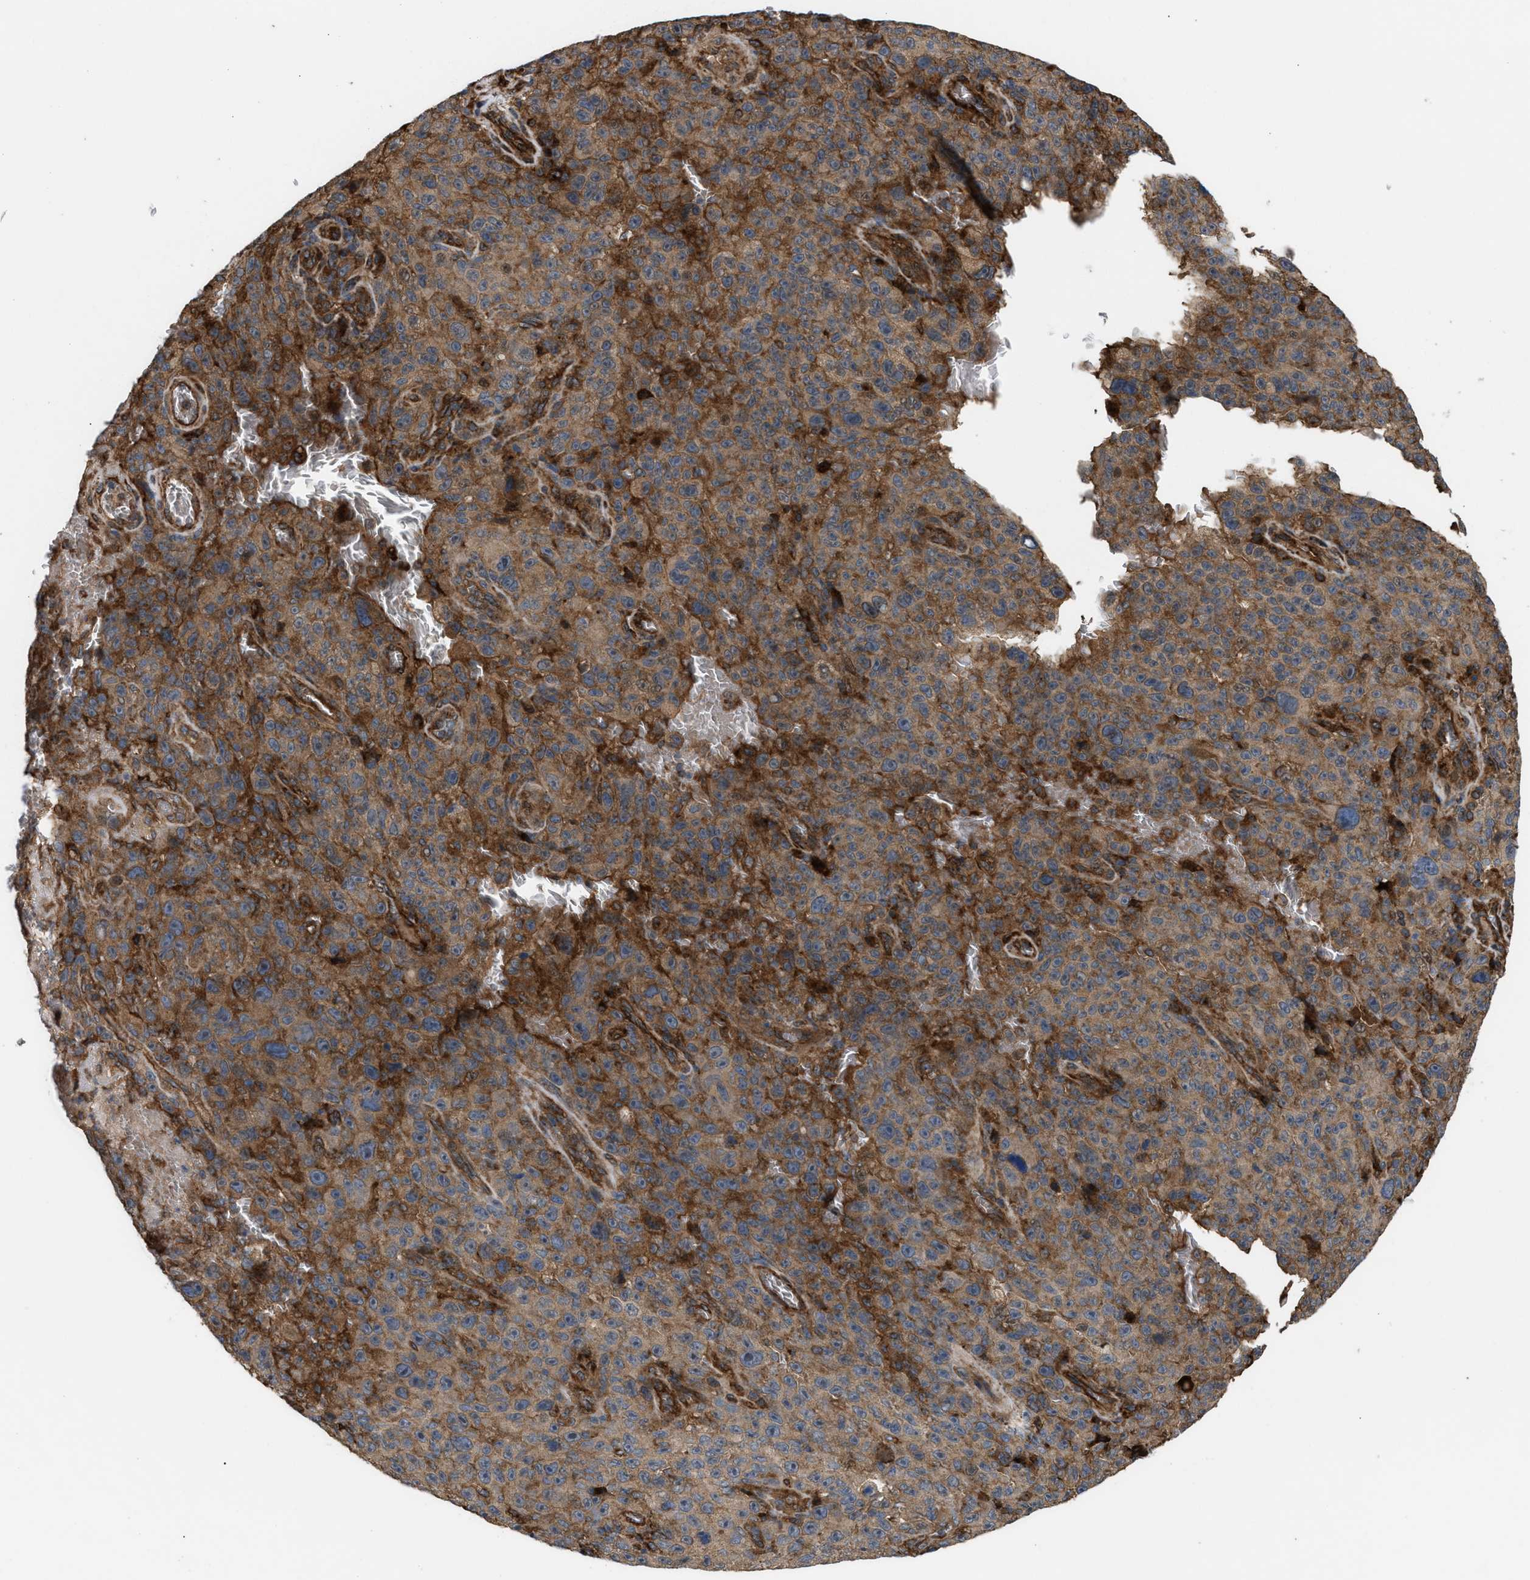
{"staining": {"intensity": "strong", "quantity": ">75%", "location": "cytoplasmic/membranous"}, "tissue": "melanoma", "cell_type": "Tumor cells", "image_type": "cancer", "snomed": [{"axis": "morphology", "description": "Malignant melanoma, NOS"}, {"axis": "topography", "description": "Skin"}], "caption": "High-power microscopy captured an immunohistochemistry image of malignant melanoma, revealing strong cytoplasmic/membranous positivity in about >75% of tumor cells.", "gene": "GCC1", "patient": {"sex": "female", "age": 82}}